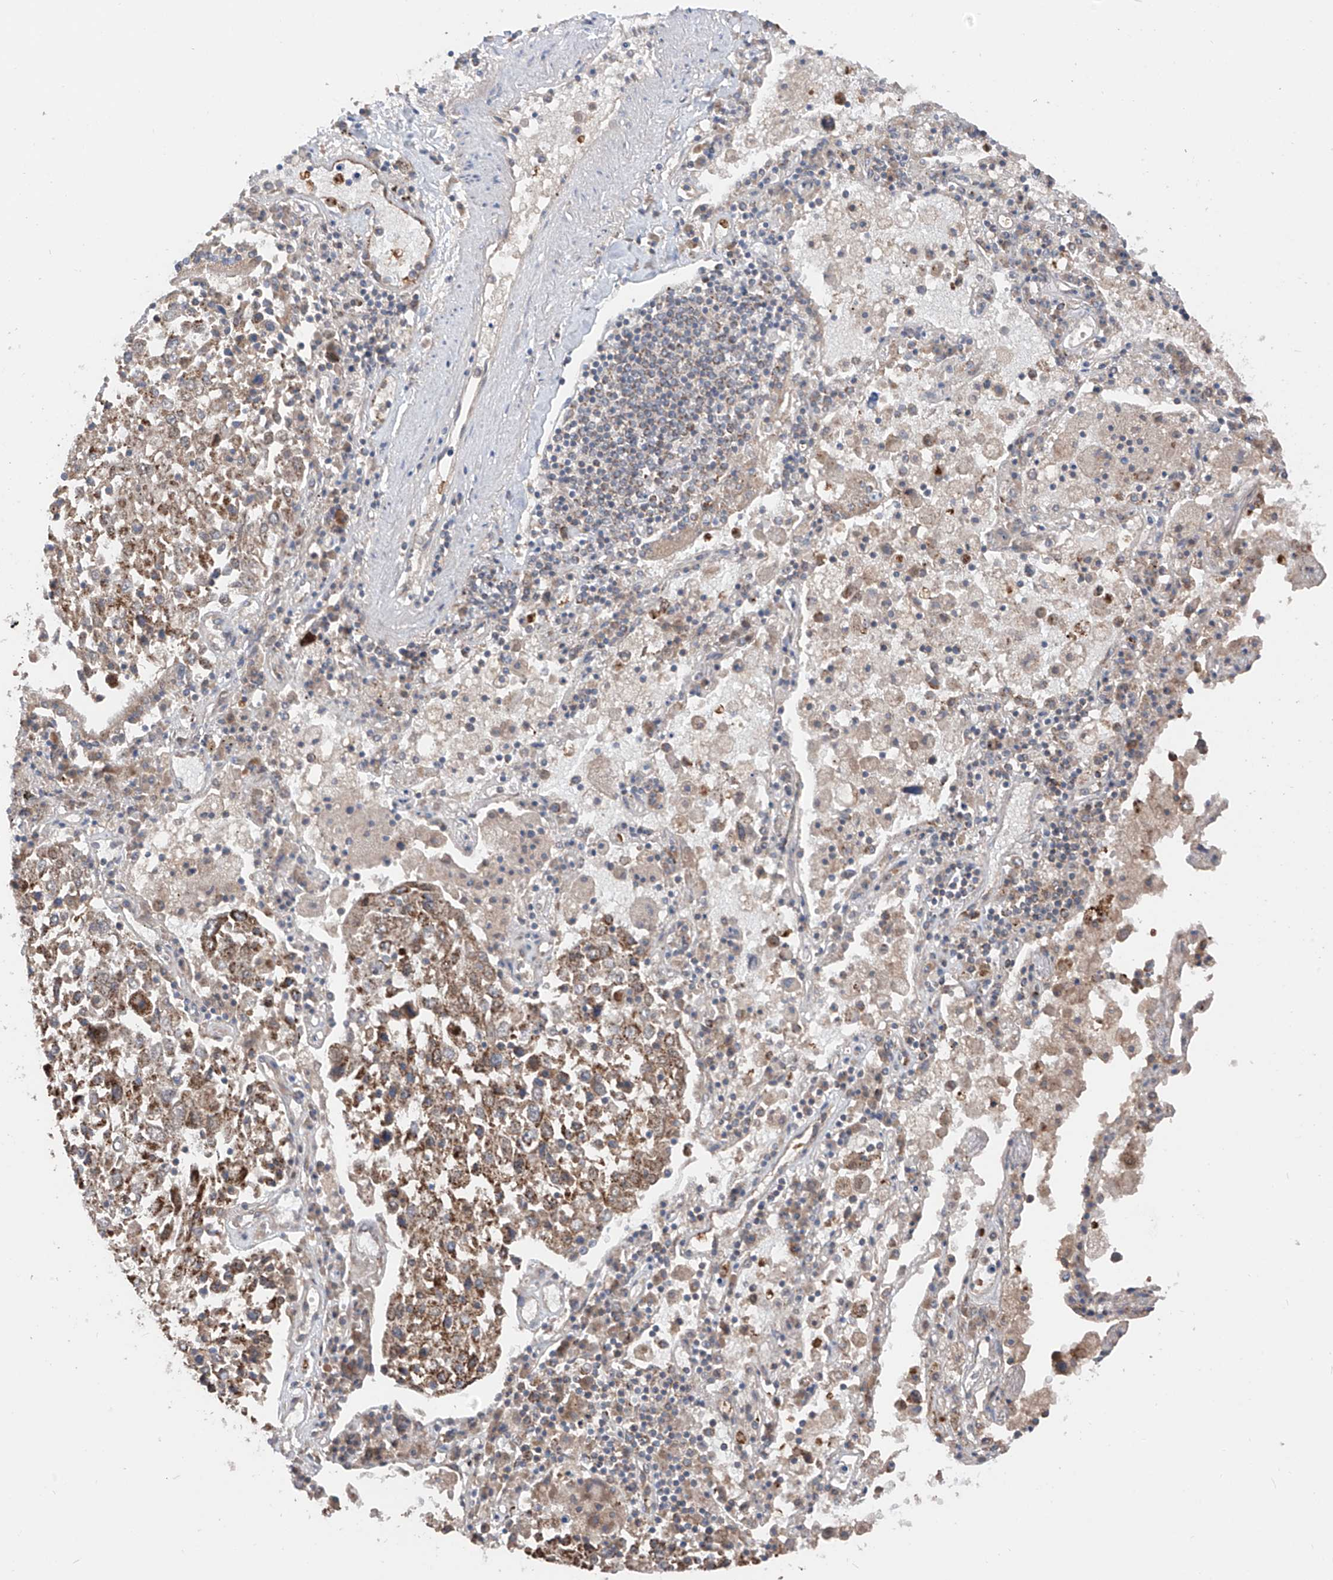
{"staining": {"intensity": "moderate", "quantity": ">75%", "location": "cytoplasmic/membranous"}, "tissue": "lung cancer", "cell_type": "Tumor cells", "image_type": "cancer", "snomed": [{"axis": "morphology", "description": "Squamous cell carcinoma, NOS"}, {"axis": "topography", "description": "Lung"}], "caption": "About >75% of tumor cells in human lung cancer demonstrate moderate cytoplasmic/membranous protein expression as visualized by brown immunohistochemical staining.", "gene": "AHCTF1", "patient": {"sex": "male", "age": 65}}